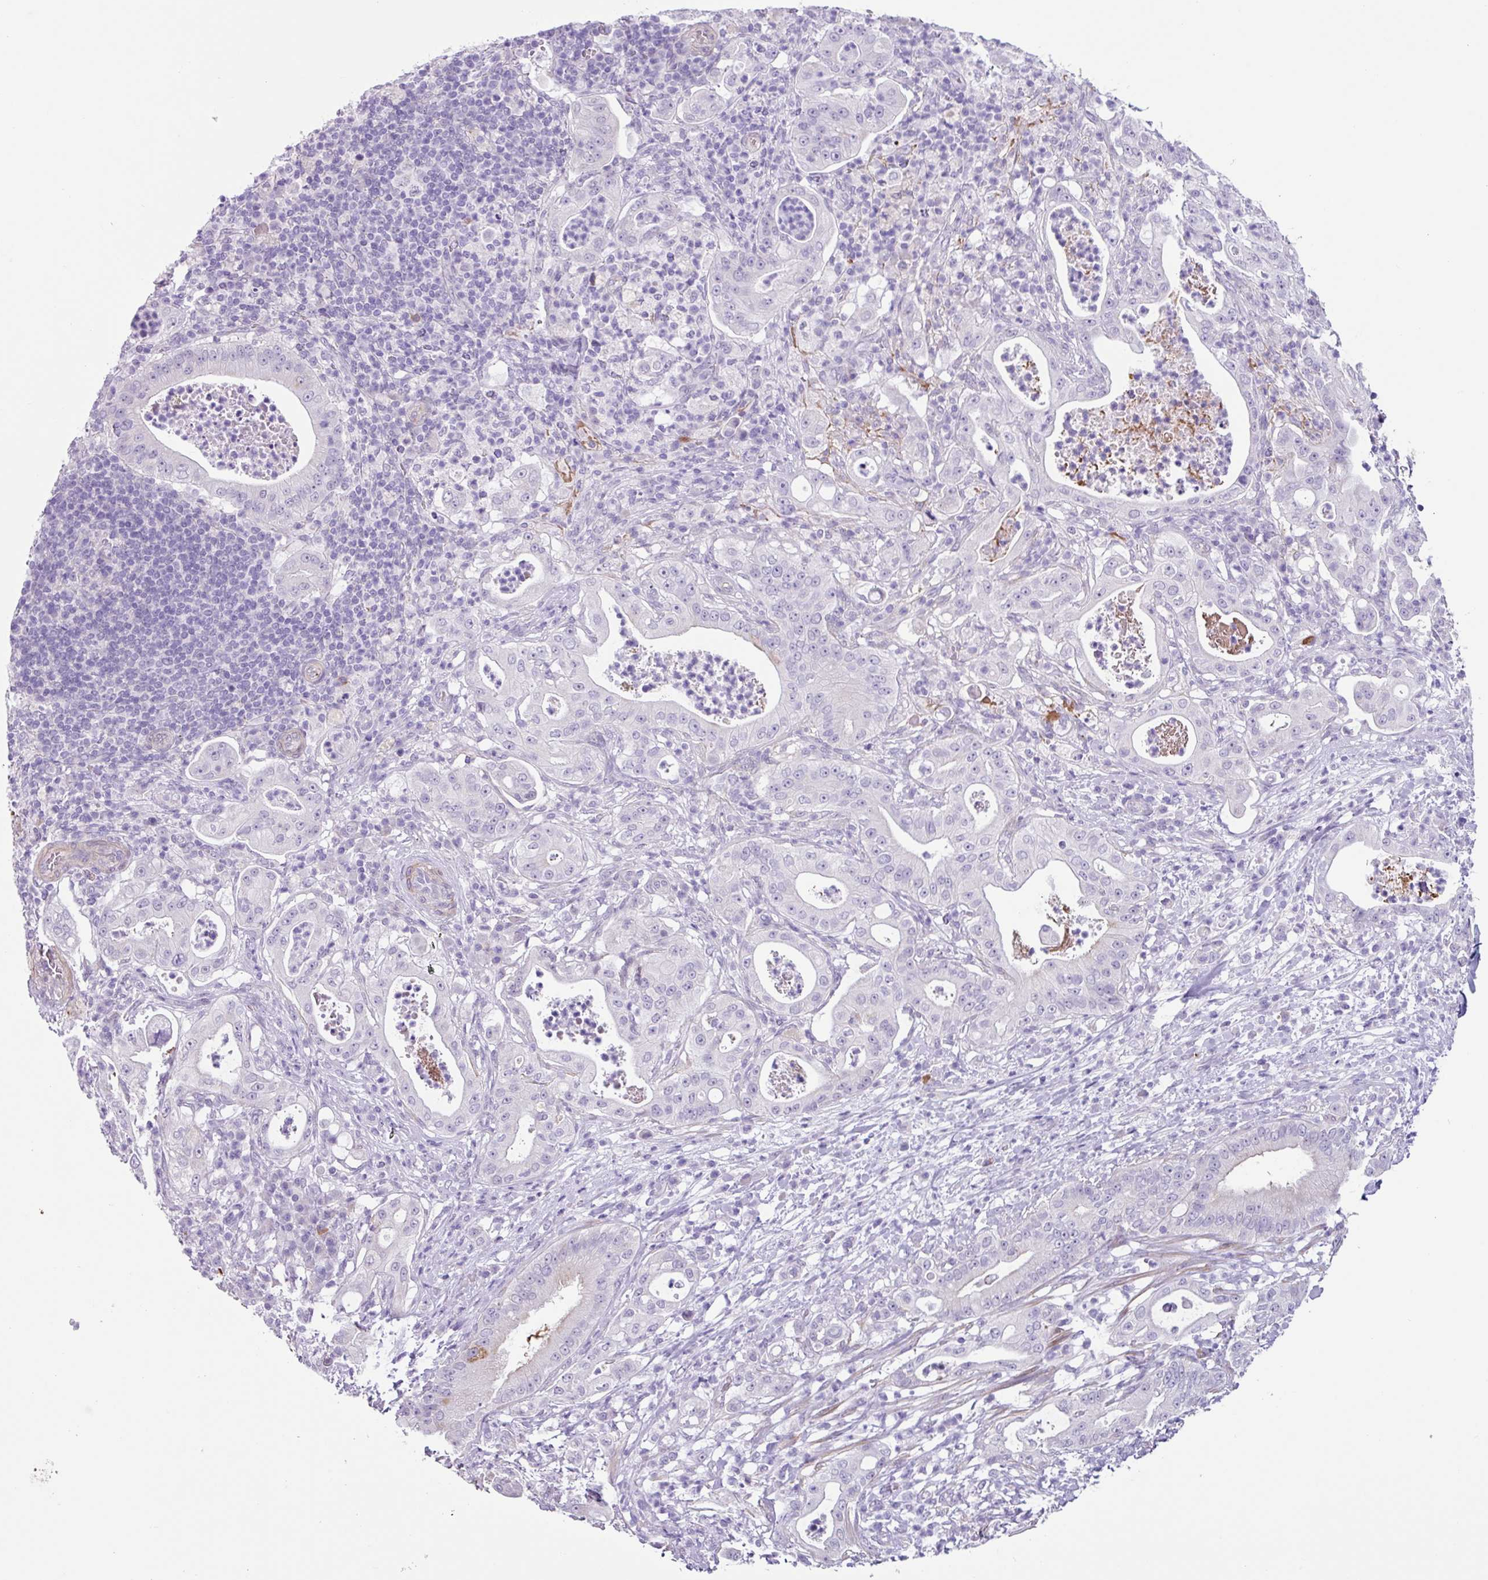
{"staining": {"intensity": "negative", "quantity": "none", "location": "none"}, "tissue": "pancreatic cancer", "cell_type": "Tumor cells", "image_type": "cancer", "snomed": [{"axis": "morphology", "description": "Adenocarcinoma, NOS"}, {"axis": "topography", "description": "Pancreas"}], "caption": "Pancreatic adenocarcinoma was stained to show a protein in brown. There is no significant expression in tumor cells.", "gene": "OTX1", "patient": {"sex": "male", "age": 71}}